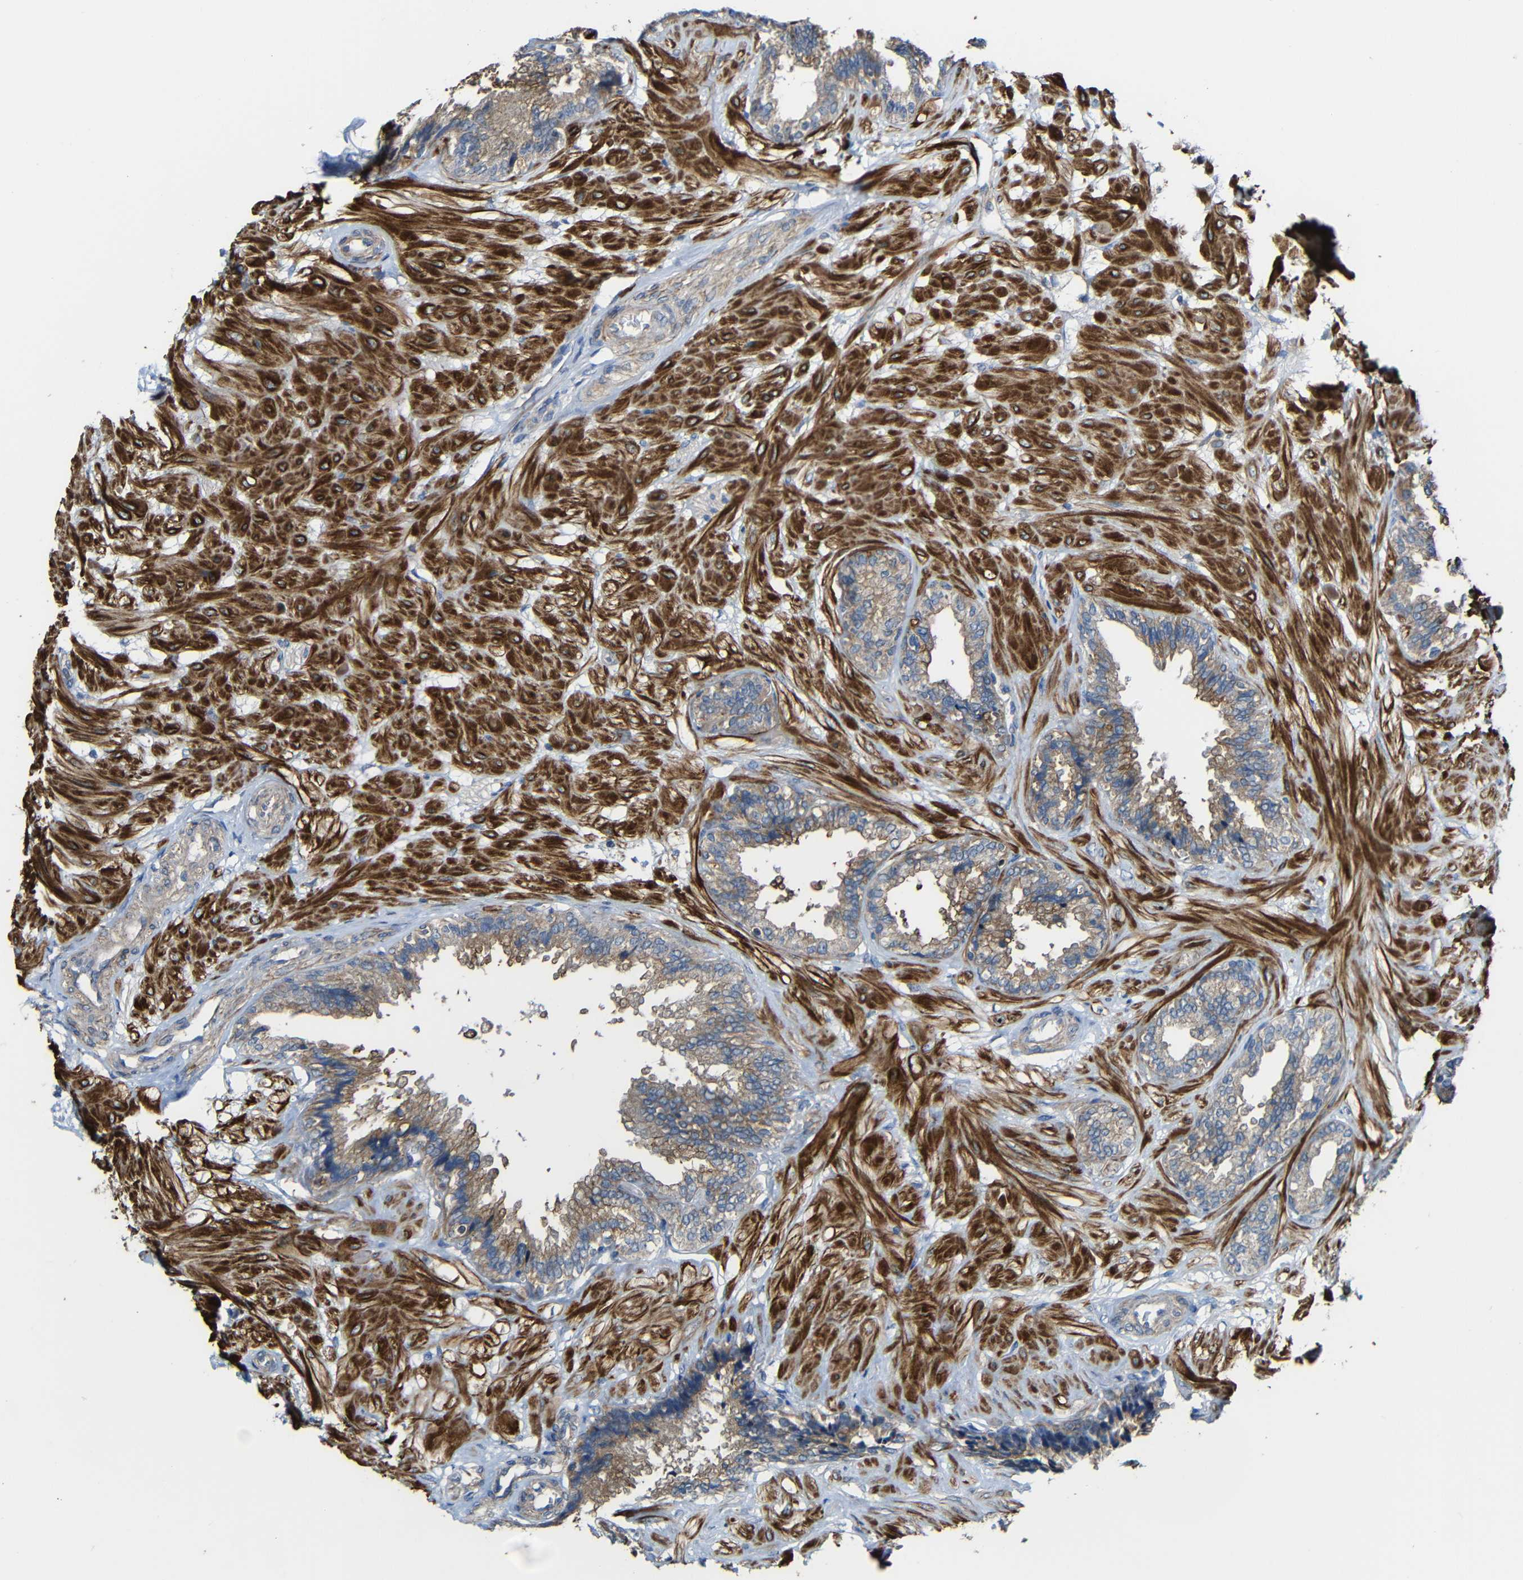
{"staining": {"intensity": "weak", "quantity": "25%-75%", "location": "cytoplasmic/membranous"}, "tissue": "seminal vesicle", "cell_type": "Glandular cells", "image_type": "normal", "snomed": [{"axis": "morphology", "description": "Normal tissue, NOS"}, {"axis": "topography", "description": "Seminal veicle"}], "caption": "A histopathology image showing weak cytoplasmic/membranous staining in approximately 25%-75% of glandular cells in benign seminal vesicle, as visualized by brown immunohistochemical staining.", "gene": "RHOT2", "patient": {"sex": "male", "age": 46}}